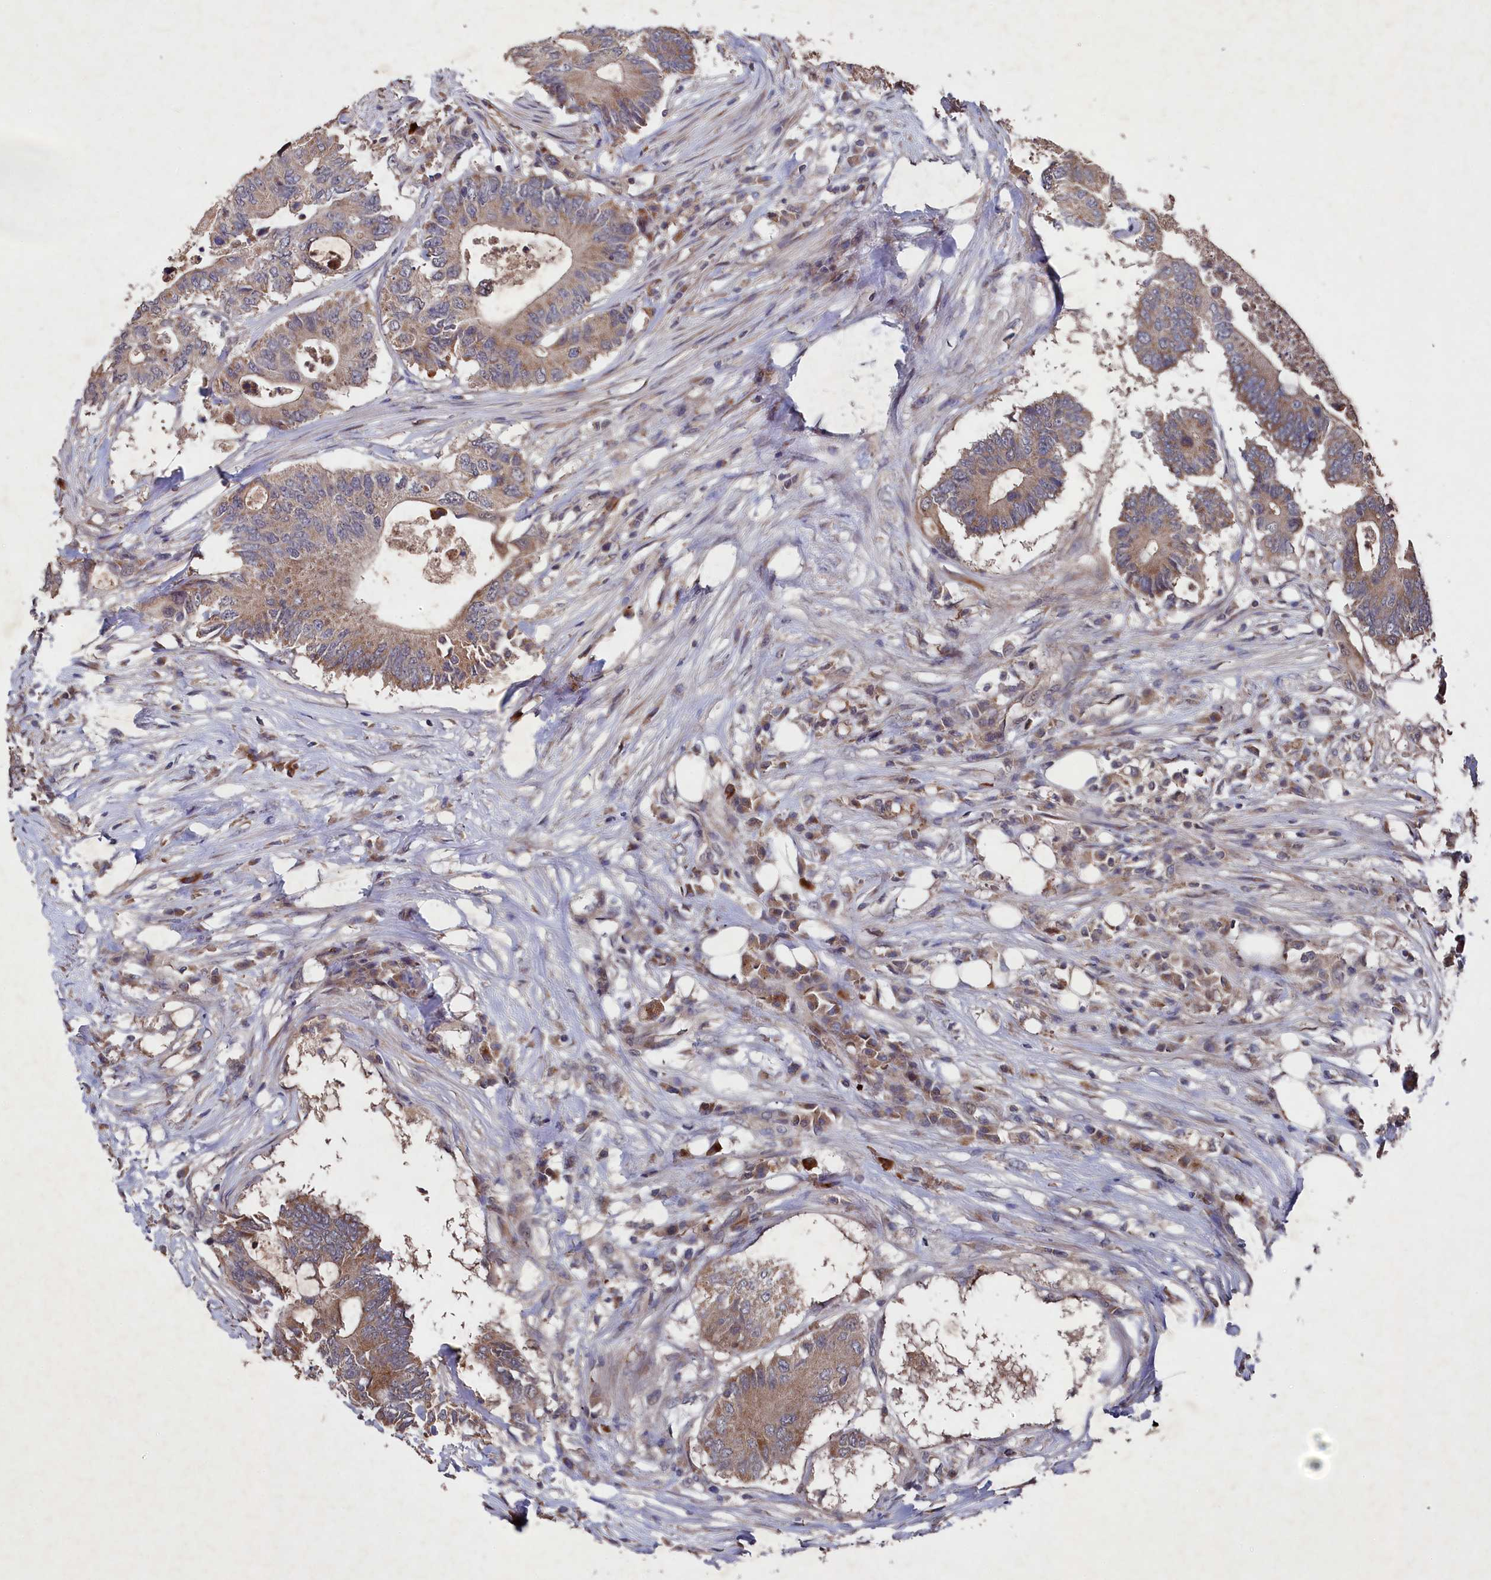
{"staining": {"intensity": "moderate", "quantity": "25%-75%", "location": "cytoplasmic/membranous"}, "tissue": "colorectal cancer", "cell_type": "Tumor cells", "image_type": "cancer", "snomed": [{"axis": "morphology", "description": "Adenocarcinoma, NOS"}, {"axis": "topography", "description": "Colon"}], "caption": "Immunohistochemistry (DAB (3,3'-diaminobenzidine)) staining of human colorectal adenocarcinoma reveals moderate cytoplasmic/membranous protein expression in about 25%-75% of tumor cells.", "gene": "SUPV3L1", "patient": {"sex": "male", "age": 71}}